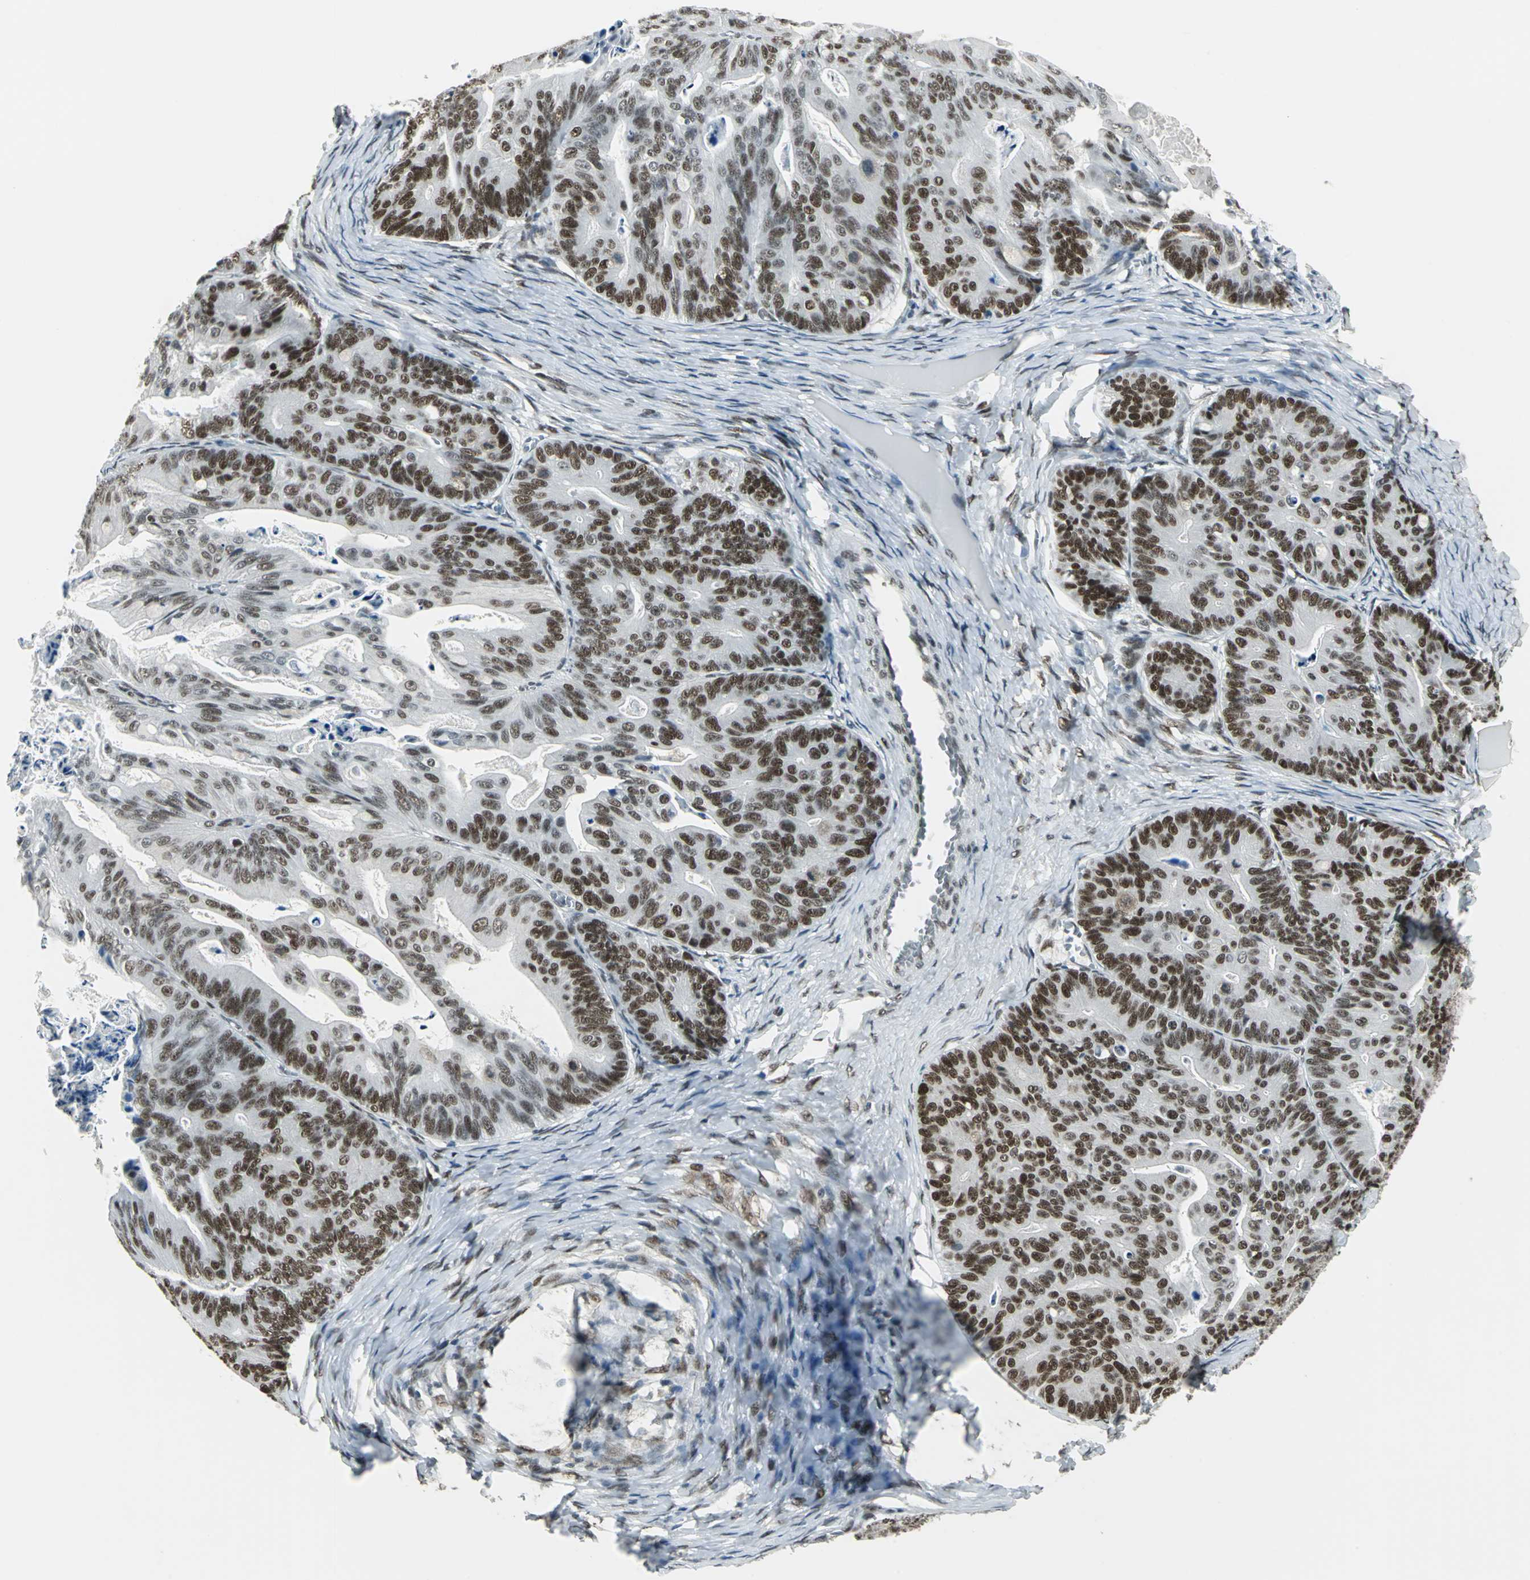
{"staining": {"intensity": "strong", "quantity": ">75%", "location": "nuclear"}, "tissue": "ovarian cancer", "cell_type": "Tumor cells", "image_type": "cancer", "snomed": [{"axis": "morphology", "description": "Cystadenocarcinoma, mucinous, NOS"}, {"axis": "topography", "description": "Ovary"}], "caption": "Tumor cells reveal high levels of strong nuclear staining in approximately >75% of cells in human ovarian cancer.", "gene": "ADNP", "patient": {"sex": "female", "age": 36}}